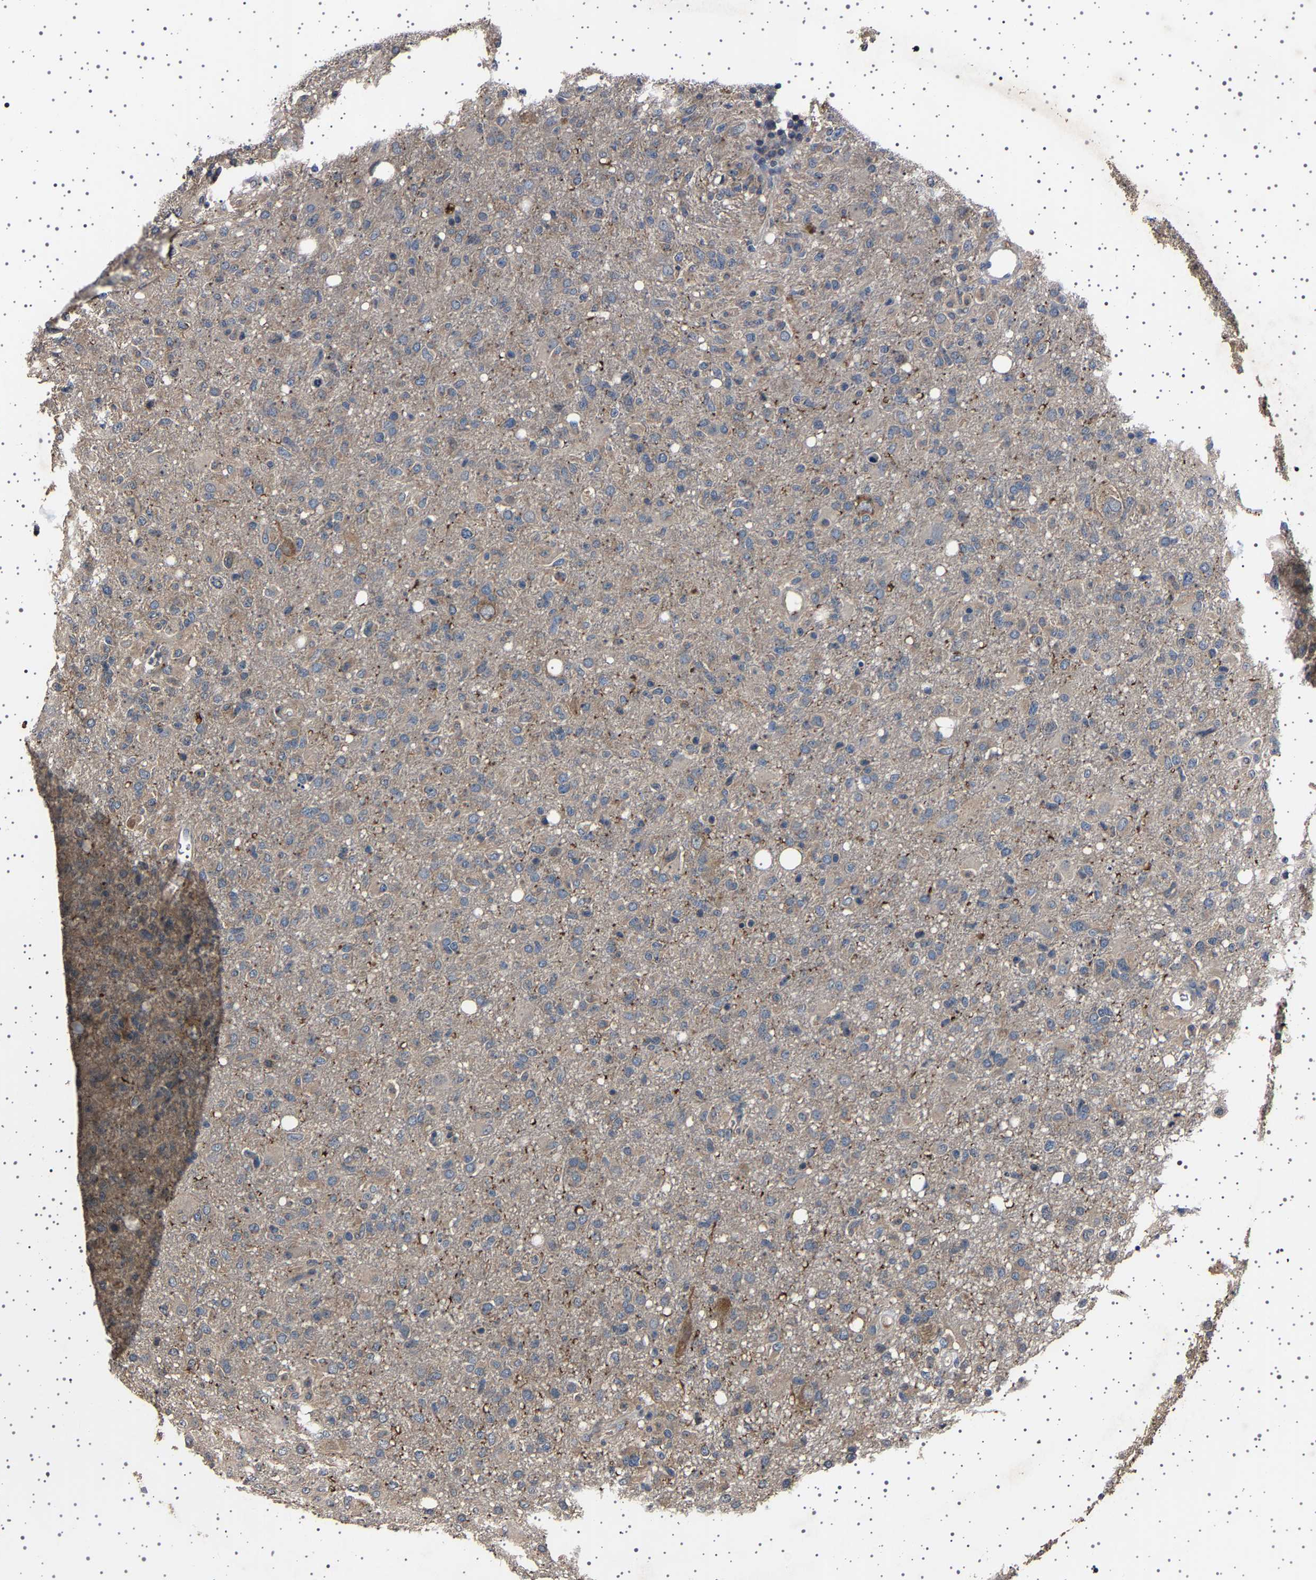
{"staining": {"intensity": "weak", "quantity": "<25%", "location": "cytoplasmic/membranous"}, "tissue": "glioma", "cell_type": "Tumor cells", "image_type": "cancer", "snomed": [{"axis": "morphology", "description": "Glioma, malignant, High grade"}, {"axis": "topography", "description": "Brain"}], "caption": "A histopathology image of malignant high-grade glioma stained for a protein shows no brown staining in tumor cells.", "gene": "NCKAP1", "patient": {"sex": "female", "age": 57}}